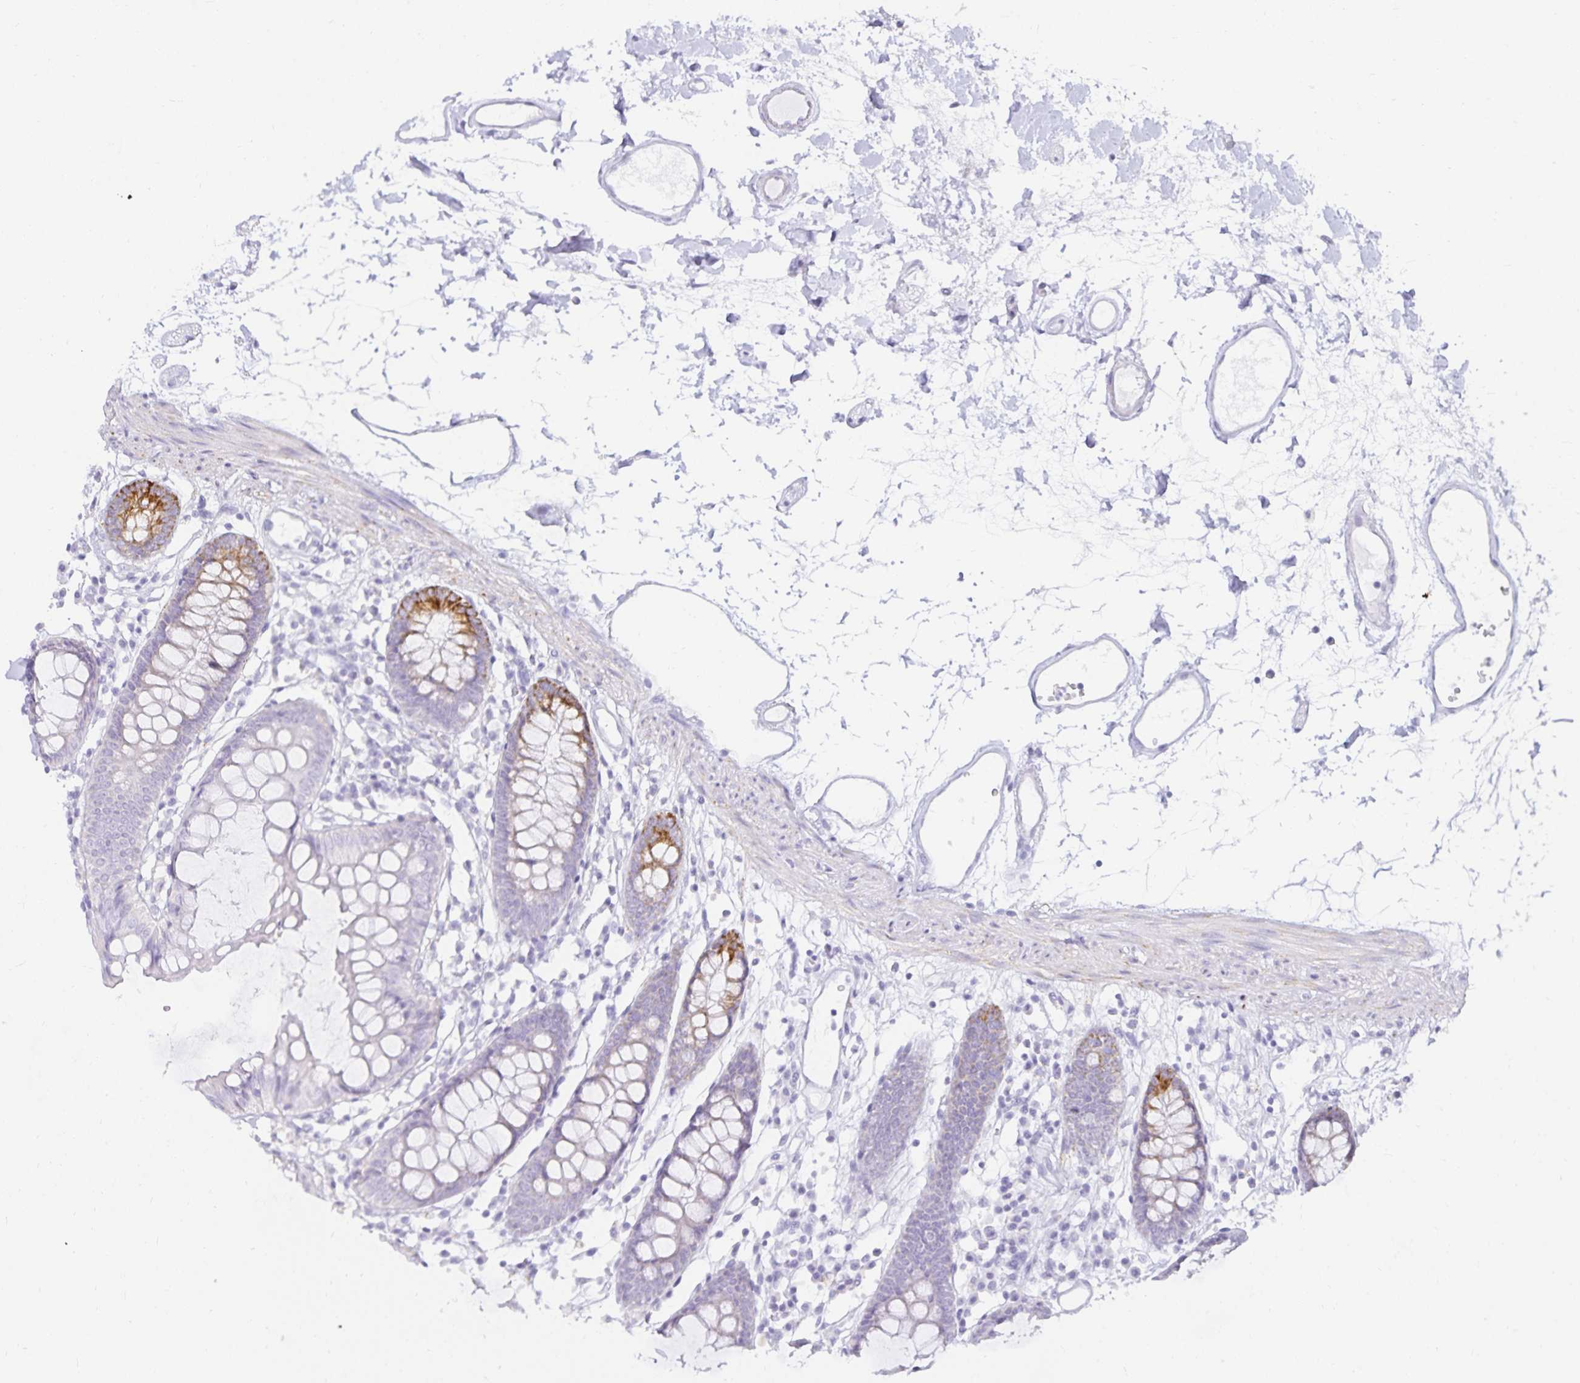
{"staining": {"intensity": "negative", "quantity": "none", "location": "none"}, "tissue": "colon", "cell_type": "Endothelial cells", "image_type": "normal", "snomed": [{"axis": "morphology", "description": "Normal tissue, NOS"}, {"axis": "topography", "description": "Colon"}], "caption": "Normal colon was stained to show a protein in brown. There is no significant staining in endothelial cells.", "gene": "GP2", "patient": {"sex": "female", "age": 84}}